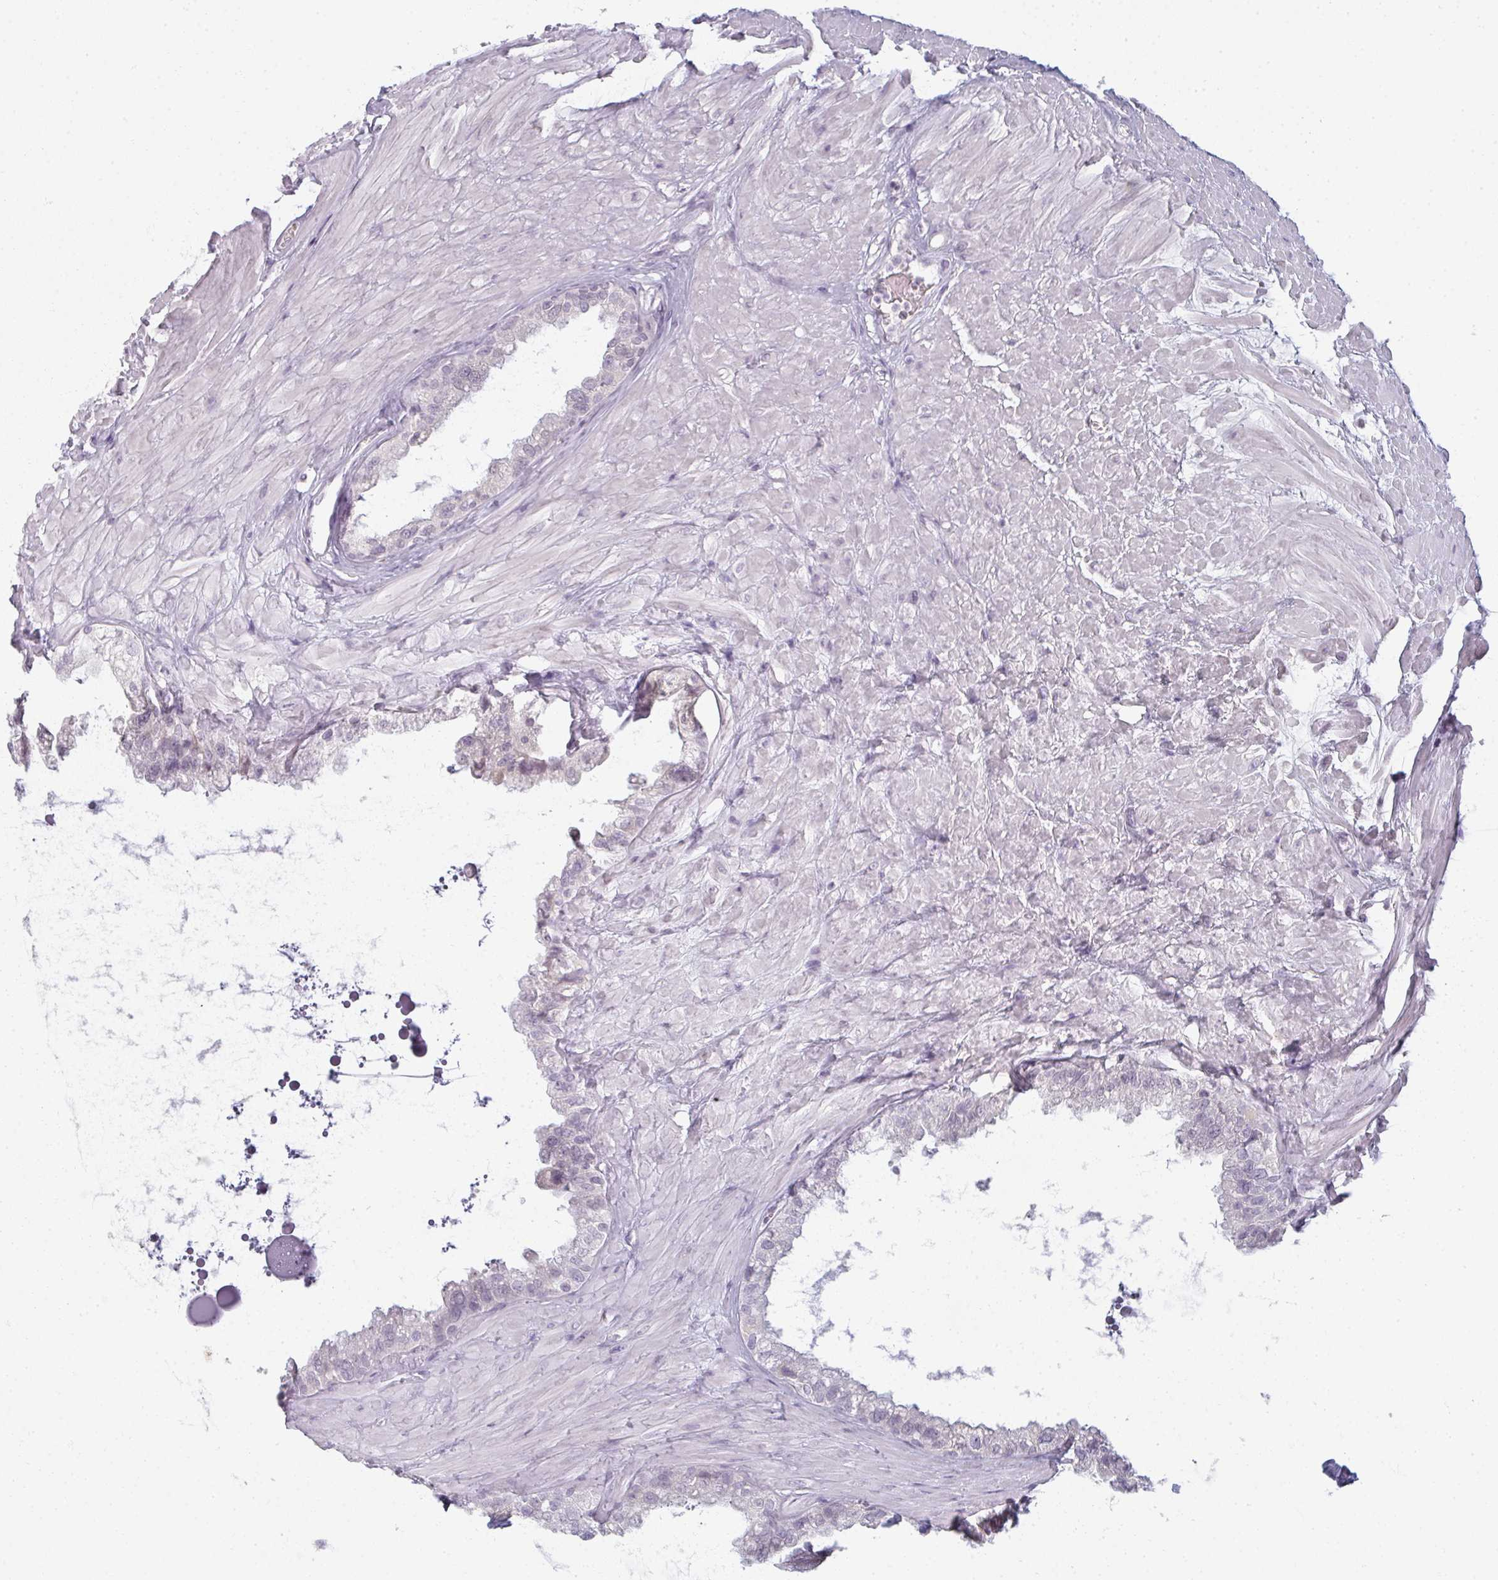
{"staining": {"intensity": "weak", "quantity": "<25%", "location": "nuclear"}, "tissue": "seminal vesicle", "cell_type": "Glandular cells", "image_type": "normal", "snomed": [{"axis": "morphology", "description": "Normal tissue, NOS"}, {"axis": "topography", "description": "Seminal veicle"}, {"axis": "topography", "description": "Peripheral nerve tissue"}], "caption": "Immunohistochemical staining of benign seminal vesicle shows no significant staining in glandular cells. The staining was performed using DAB (3,3'-diaminobenzidine) to visualize the protein expression in brown, while the nuclei were stained in blue with hematoxylin (Magnification: 20x).", "gene": "RBBP6", "patient": {"sex": "male", "age": 76}}